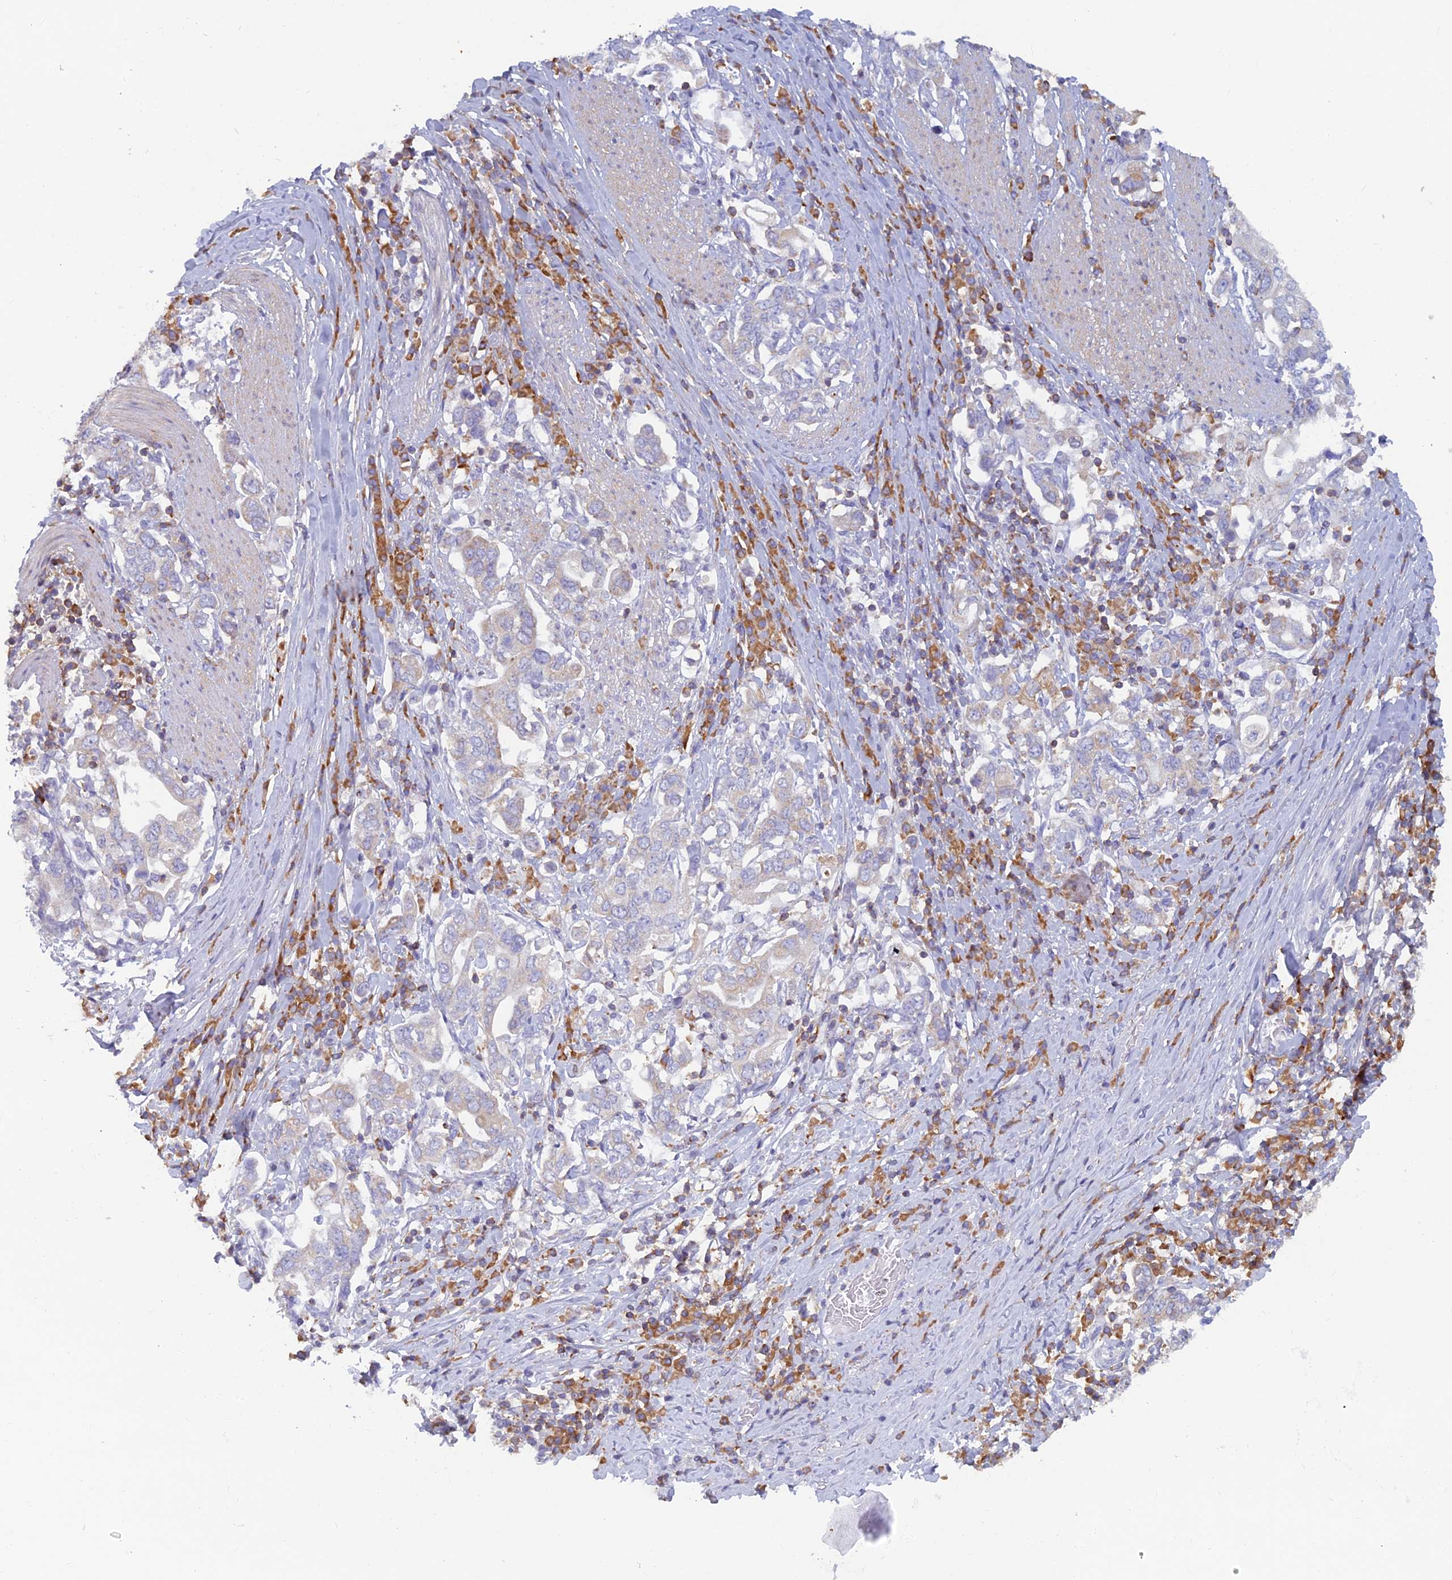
{"staining": {"intensity": "weak", "quantity": "<25%", "location": "cytoplasmic/membranous"}, "tissue": "stomach cancer", "cell_type": "Tumor cells", "image_type": "cancer", "snomed": [{"axis": "morphology", "description": "Adenocarcinoma, NOS"}, {"axis": "topography", "description": "Stomach, upper"}, {"axis": "topography", "description": "Stomach"}], "caption": "The histopathology image demonstrates no staining of tumor cells in stomach adenocarcinoma.", "gene": "ABI3BP", "patient": {"sex": "male", "age": 62}}